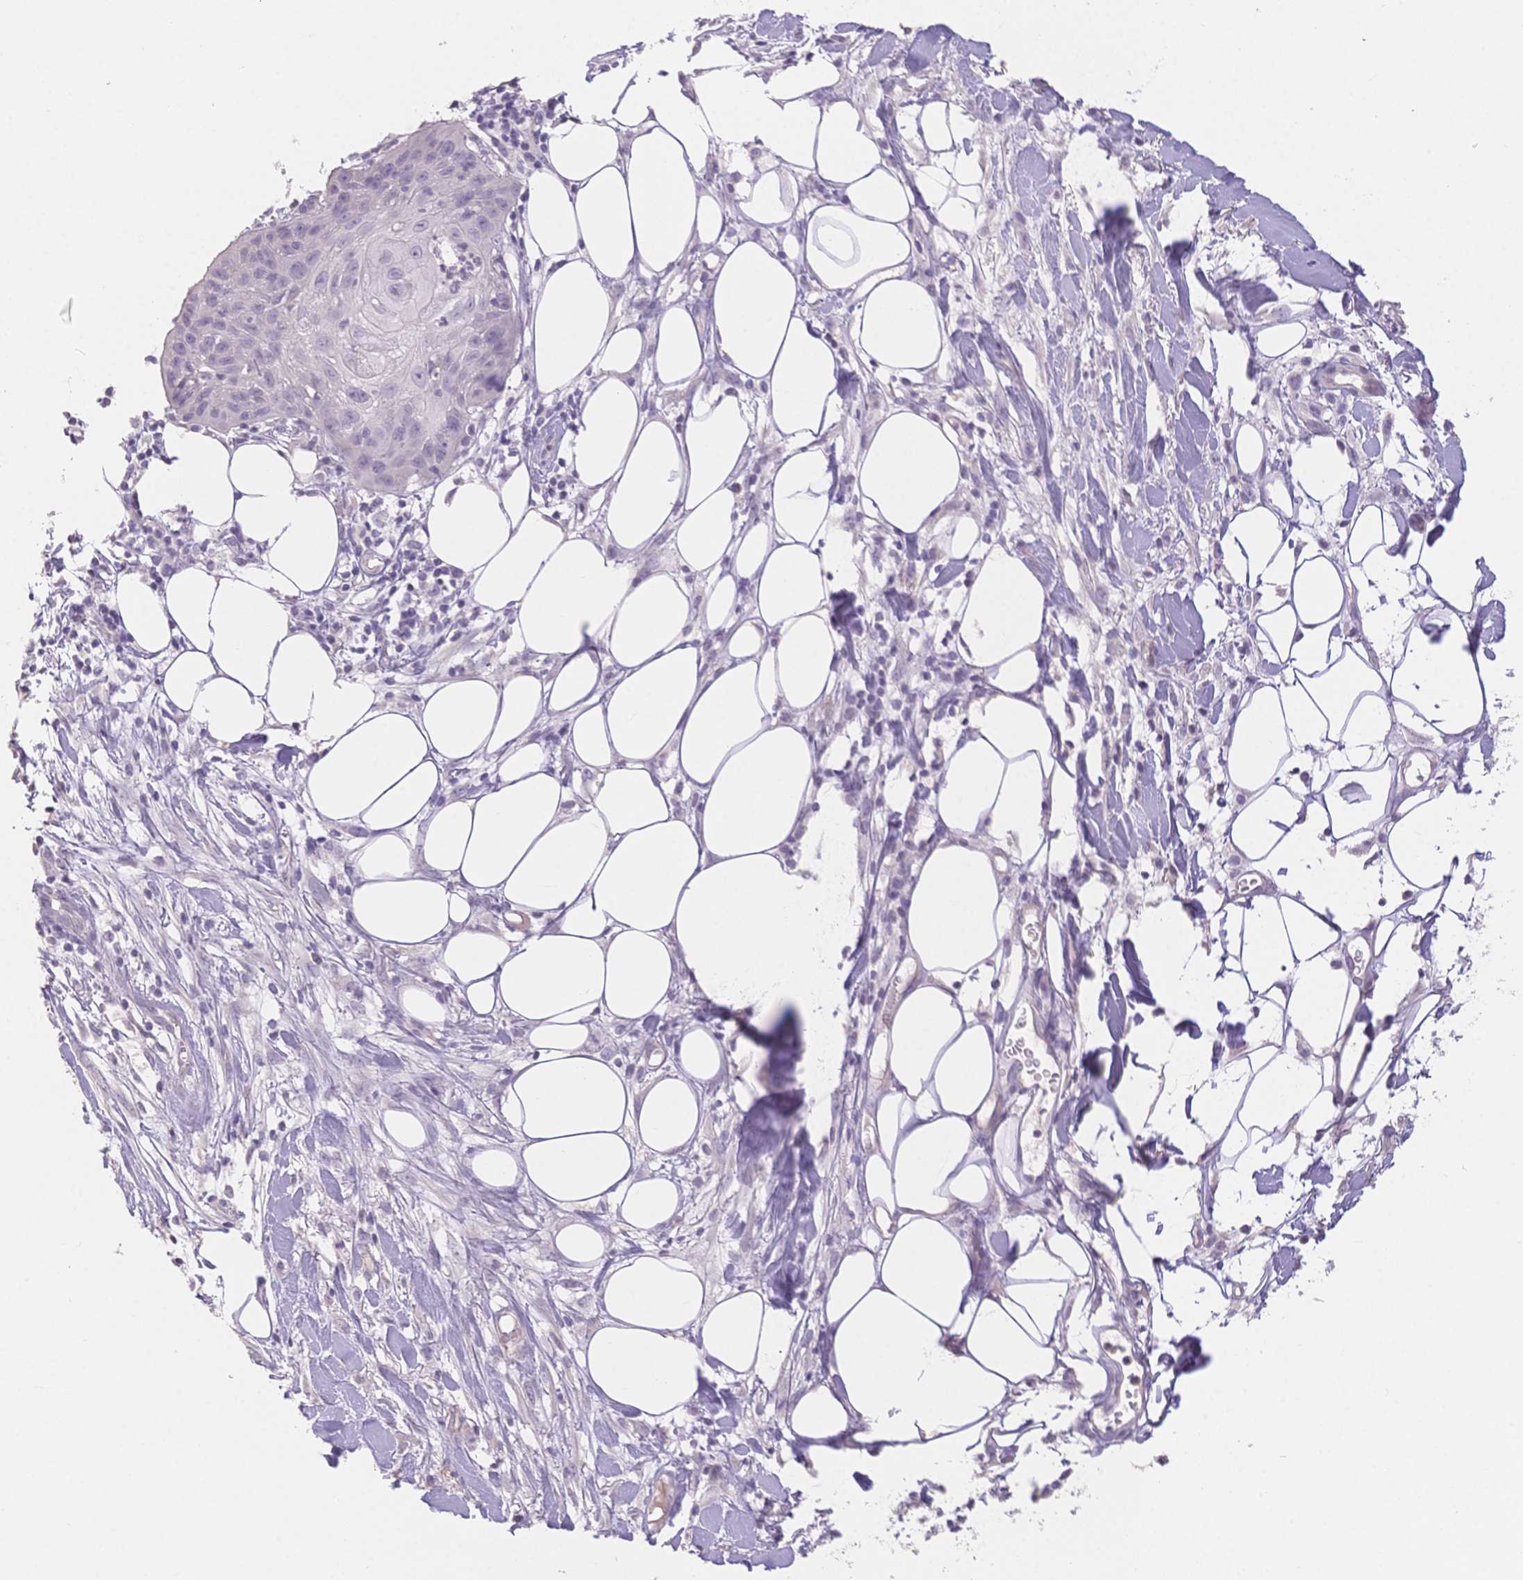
{"staining": {"intensity": "negative", "quantity": "none", "location": "none"}, "tissue": "skin cancer", "cell_type": "Tumor cells", "image_type": "cancer", "snomed": [{"axis": "morphology", "description": "Squamous cell carcinoma, NOS"}, {"axis": "topography", "description": "Skin"}], "caption": "The micrograph exhibits no staining of tumor cells in skin cancer (squamous cell carcinoma).", "gene": "SUV39H2", "patient": {"sex": "female", "age": 88}}